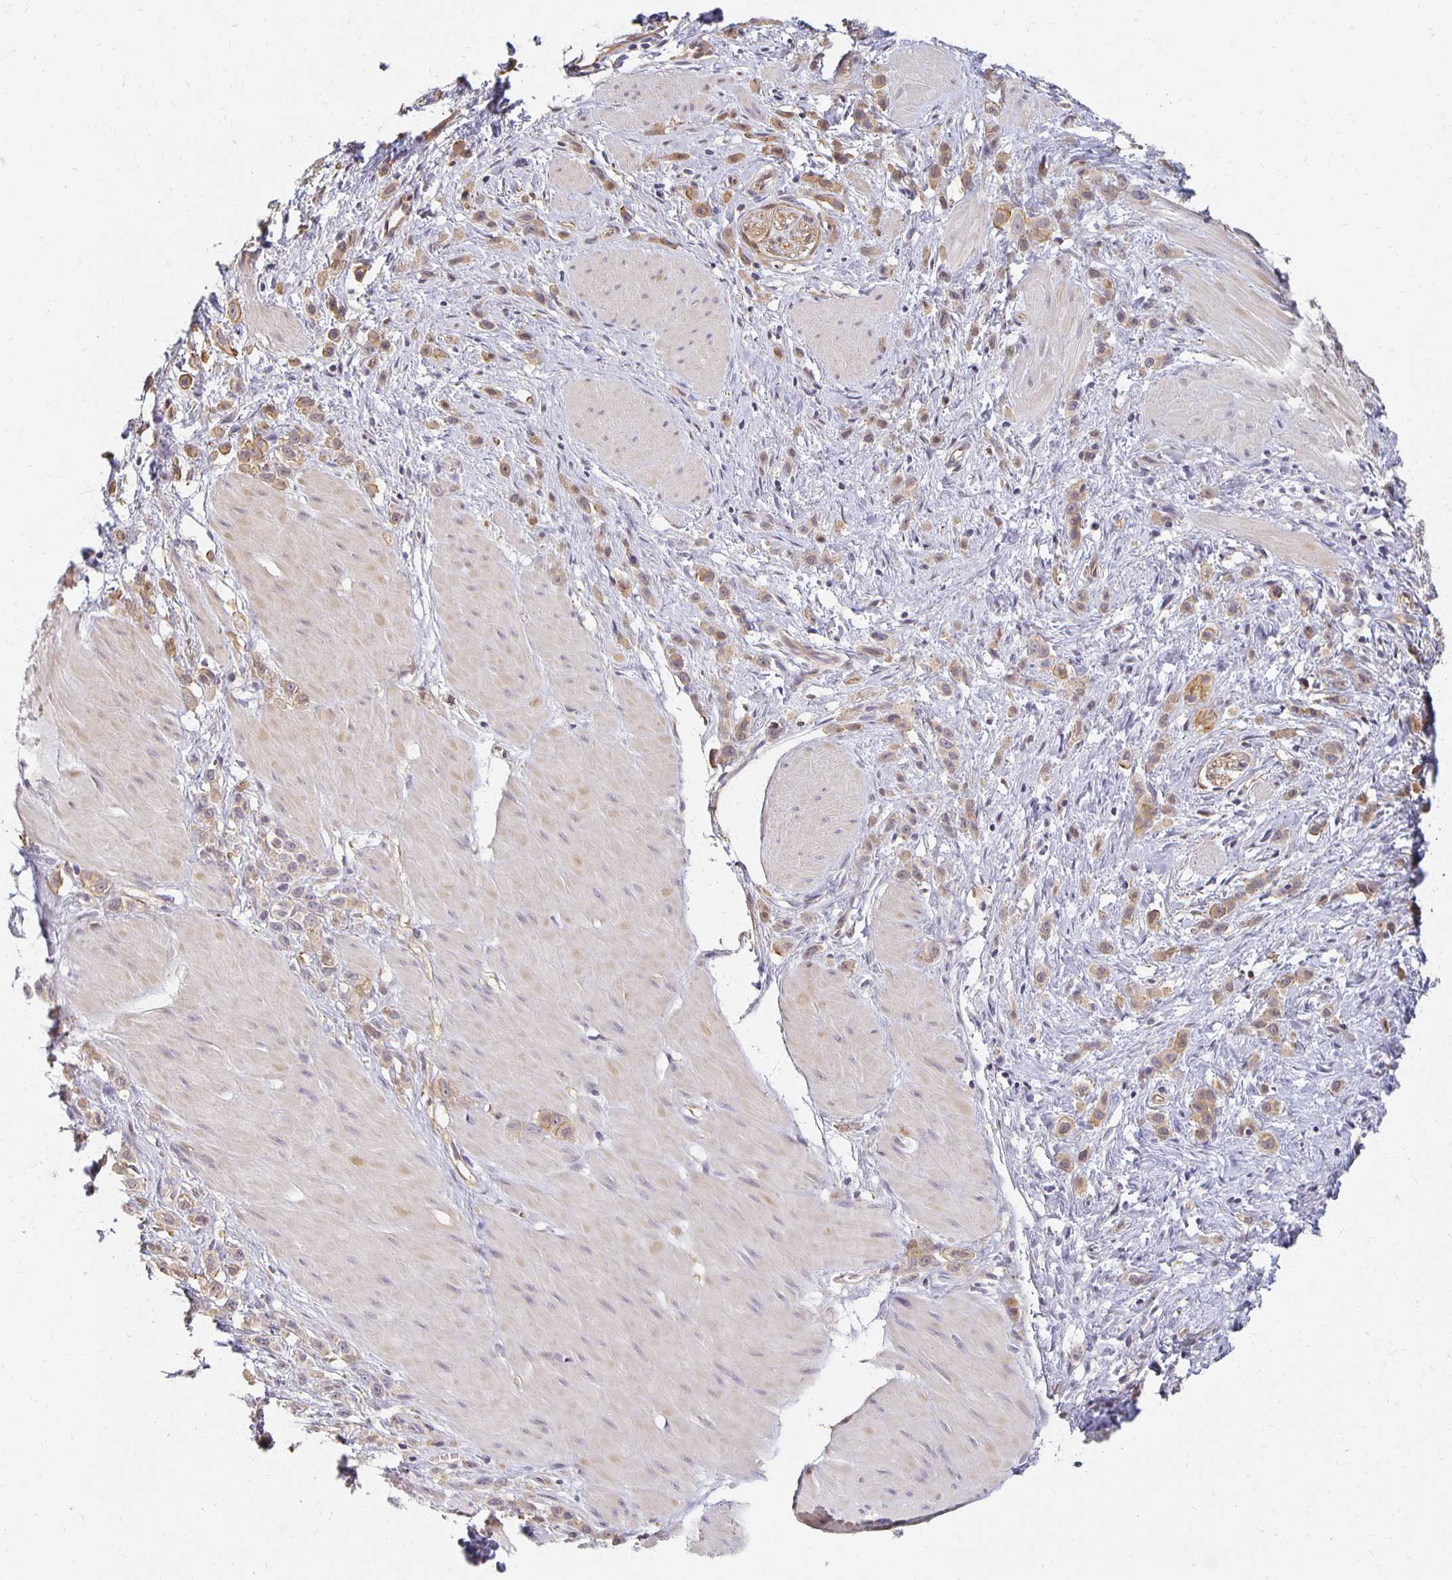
{"staining": {"intensity": "moderate", "quantity": ">75%", "location": "cytoplasmic/membranous"}, "tissue": "stomach cancer", "cell_type": "Tumor cells", "image_type": "cancer", "snomed": [{"axis": "morphology", "description": "Adenocarcinoma, NOS"}, {"axis": "topography", "description": "Stomach"}], "caption": "A high-resolution micrograph shows immunohistochemistry (IHC) staining of stomach cancer, which exhibits moderate cytoplasmic/membranous staining in approximately >75% of tumor cells. The staining was performed using DAB to visualize the protein expression in brown, while the nuclei were stained in blue with hematoxylin (Magnification: 20x).", "gene": "SORL1", "patient": {"sex": "male", "age": 47}}